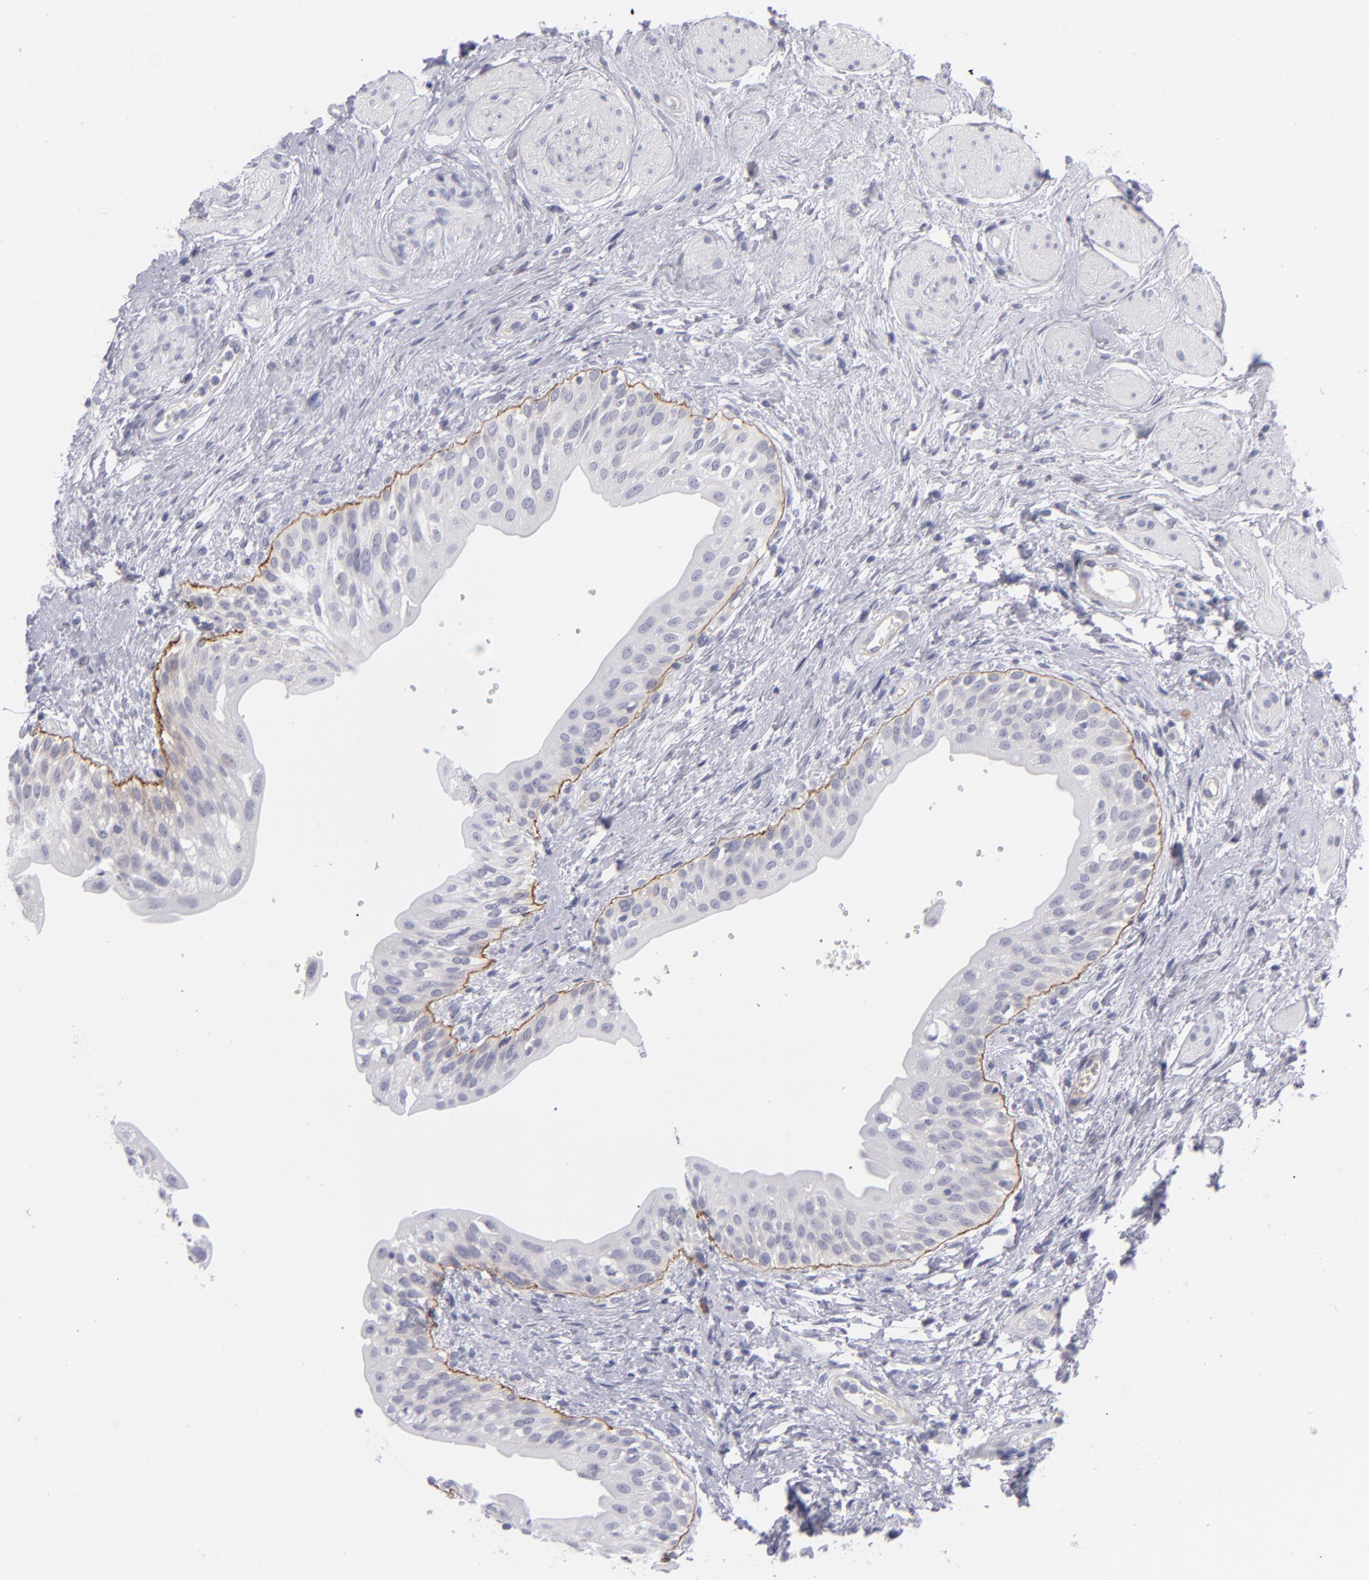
{"staining": {"intensity": "strong", "quantity": "<25%", "location": "cytoplasmic/membranous"}, "tissue": "urinary bladder", "cell_type": "Urothelial cells", "image_type": "normal", "snomed": [{"axis": "morphology", "description": "Normal tissue, NOS"}, {"axis": "topography", "description": "Urinary bladder"}], "caption": "Protein expression analysis of benign human urinary bladder reveals strong cytoplasmic/membranous positivity in about <25% of urothelial cells. (IHC, brightfield microscopy, high magnification).", "gene": "ITGB4", "patient": {"sex": "female", "age": 55}}